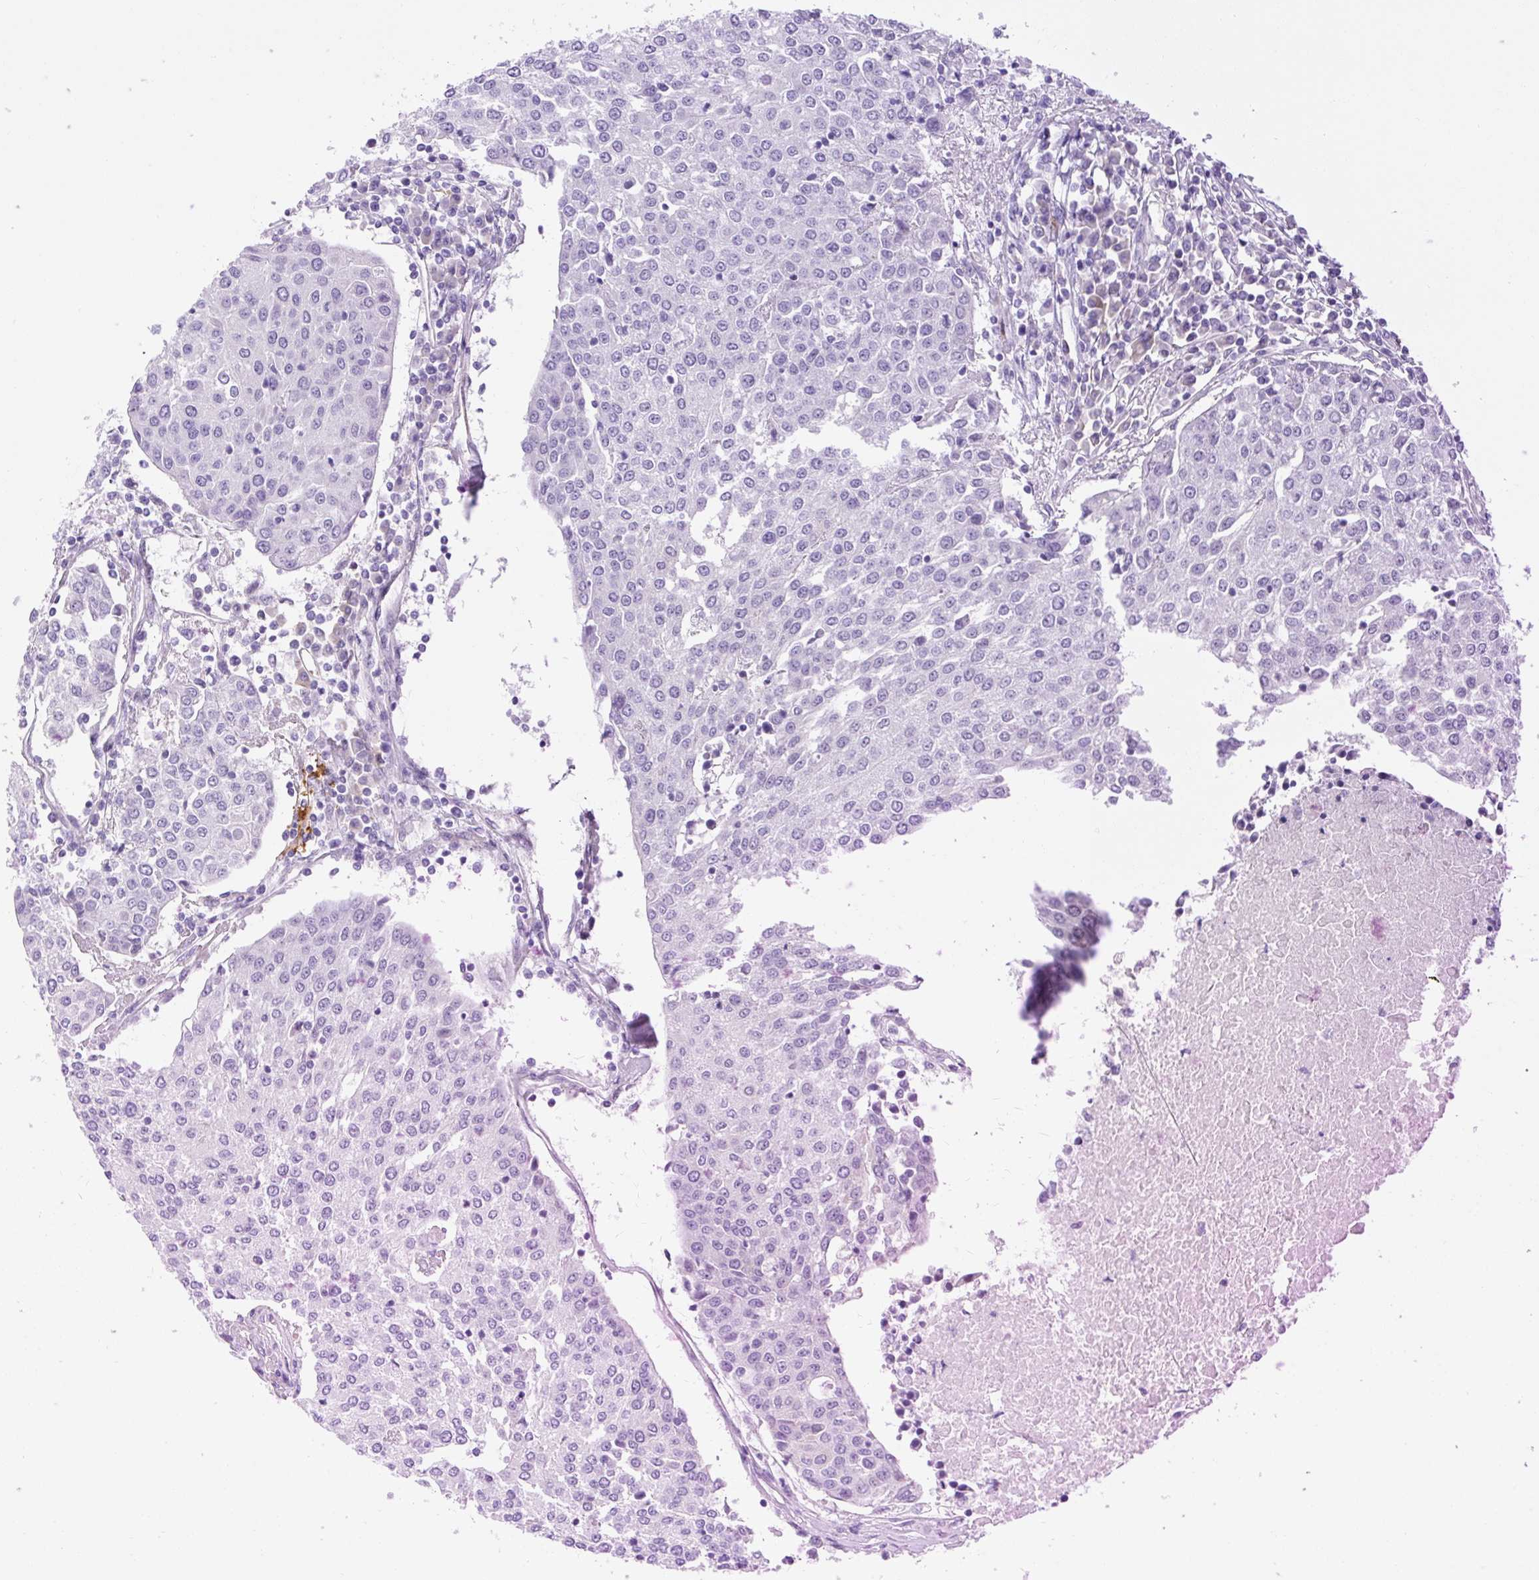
{"staining": {"intensity": "negative", "quantity": "none", "location": "none"}, "tissue": "urothelial cancer", "cell_type": "Tumor cells", "image_type": "cancer", "snomed": [{"axis": "morphology", "description": "Urothelial carcinoma, High grade"}, {"axis": "topography", "description": "Urinary bladder"}], "caption": "Immunohistochemistry micrograph of human urothelial cancer stained for a protein (brown), which displays no expression in tumor cells.", "gene": "ASB4", "patient": {"sex": "female", "age": 85}}